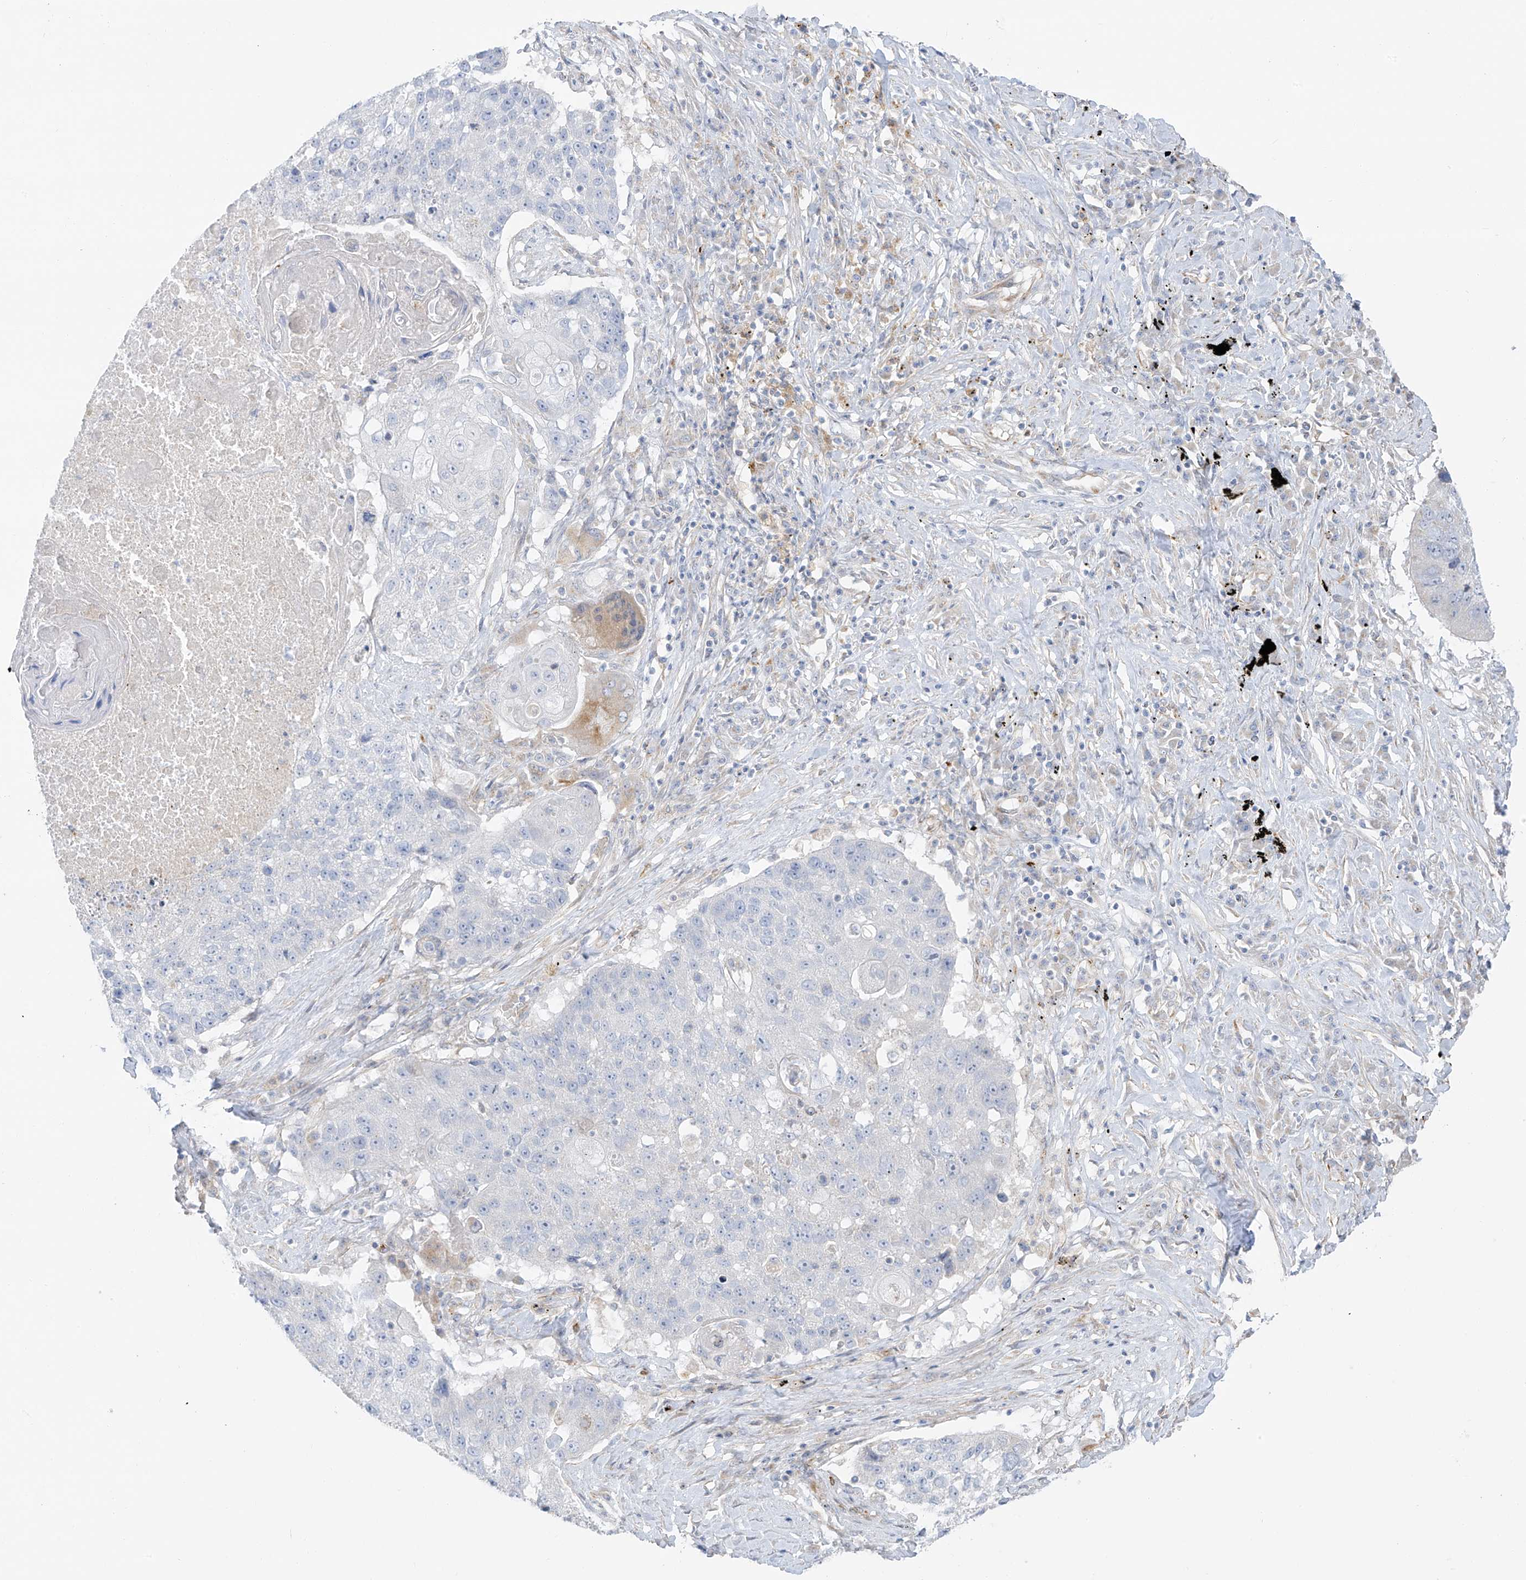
{"staining": {"intensity": "negative", "quantity": "none", "location": "none"}, "tissue": "lung cancer", "cell_type": "Tumor cells", "image_type": "cancer", "snomed": [{"axis": "morphology", "description": "Squamous cell carcinoma, NOS"}, {"axis": "topography", "description": "Lung"}], "caption": "Tumor cells show no significant protein expression in lung cancer (squamous cell carcinoma).", "gene": "TAL2", "patient": {"sex": "male", "age": 61}}